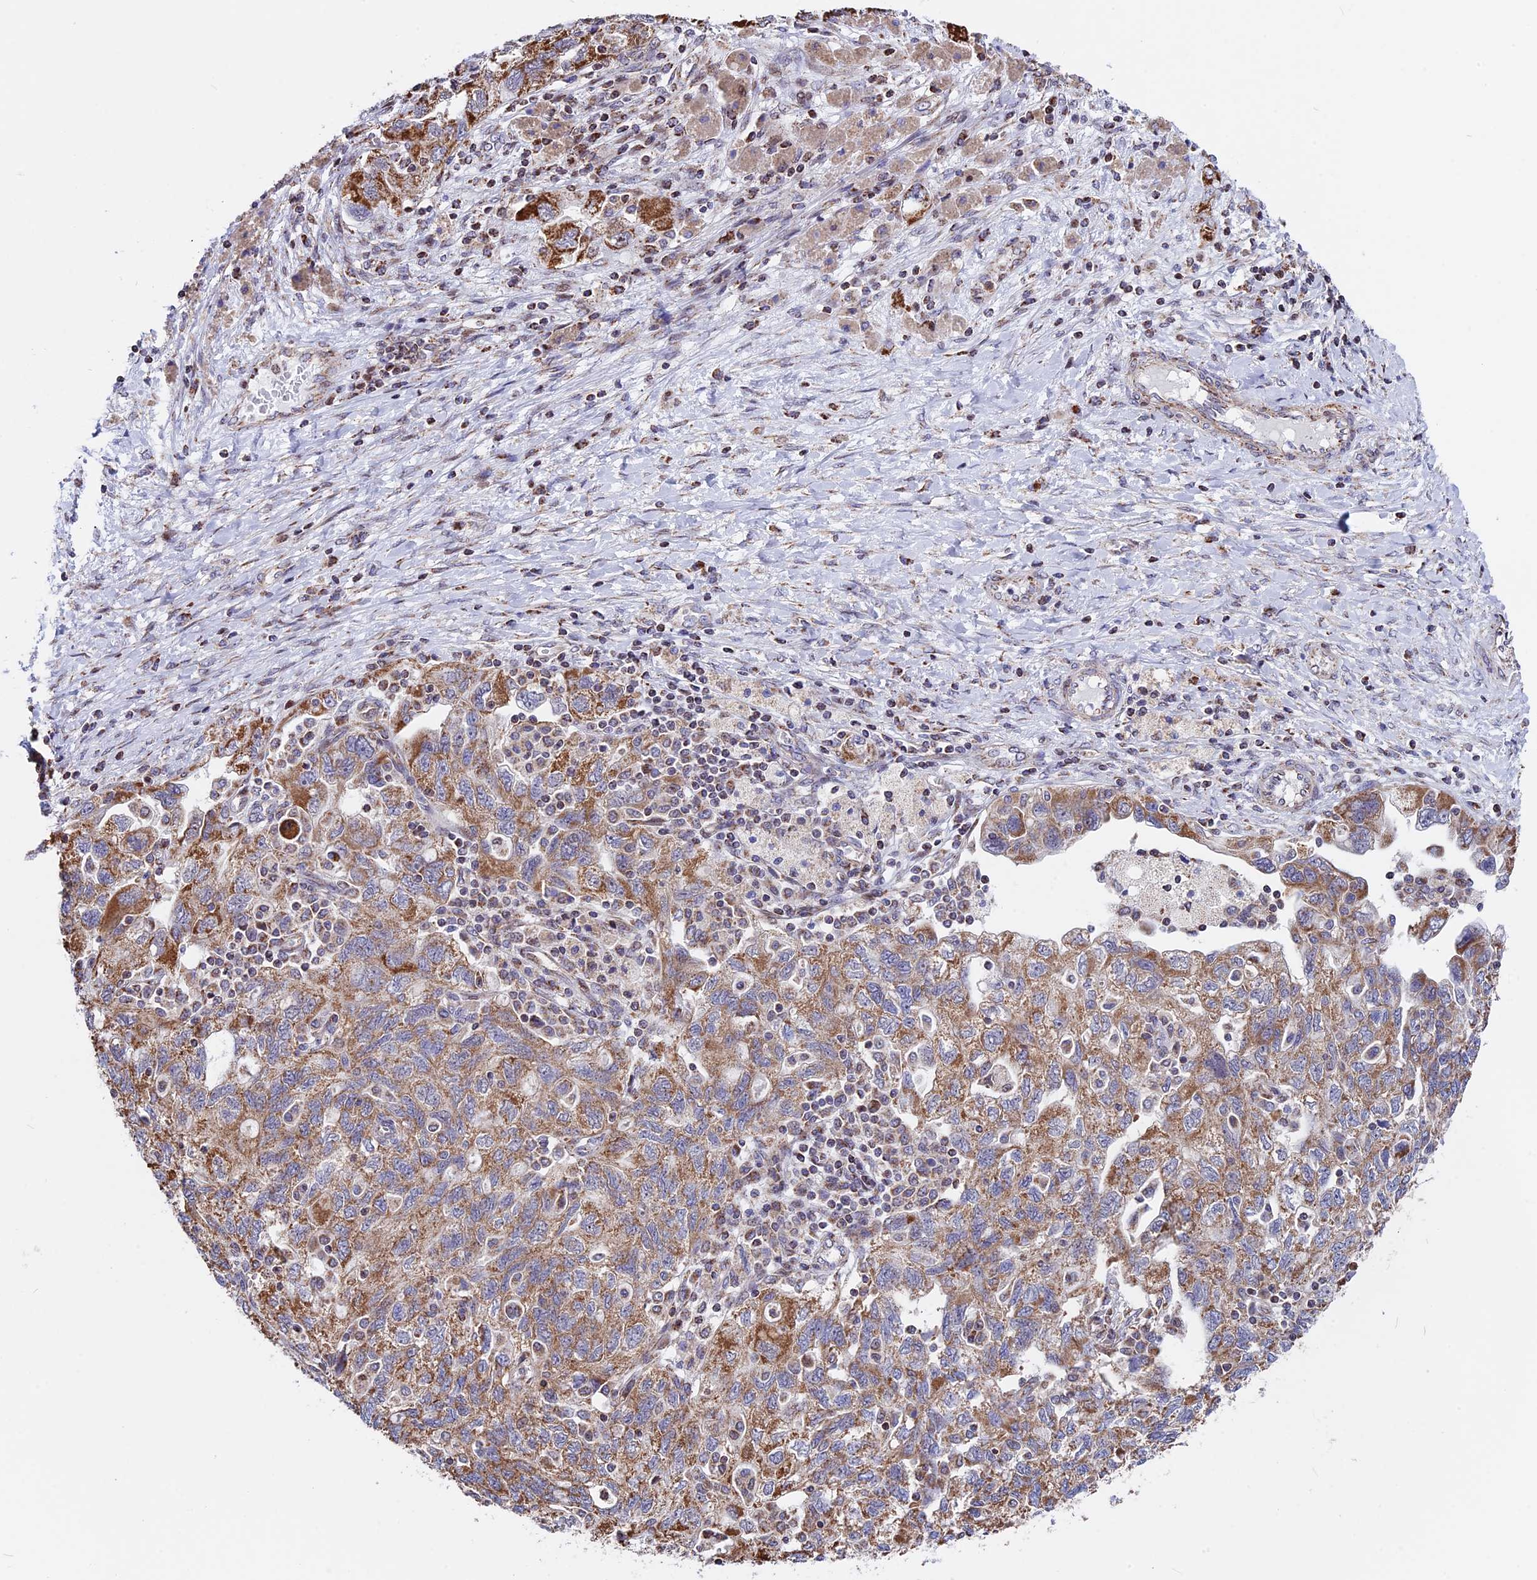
{"staining": {"intensity": "strong", "quantity": ">75%", "location": "cytoplasmic/membranous,nuclear"}, "tissue": "ovarian cancer", "cell_type": "Tumor cells", "image_type": "cancer", "snomed": [{"axis": "morphology", "description": "Carcinoma, NOS"}, {"axis": "morphology", "description": "Cystadenocarcinoma, serous, NOS"}, {"axis": "topography", "description": "Ovary"}], "caption": "DAB (3,3'-diaminobenzidine) immunohistochemical staining of human carcinoma (ovarian) shows strong cytoplasmic/membranous and nuclear protein positivity in approximately >75% of tumor cells.", "gene": "FAM174C", "patient": {"sex": "female", "age": 69}}